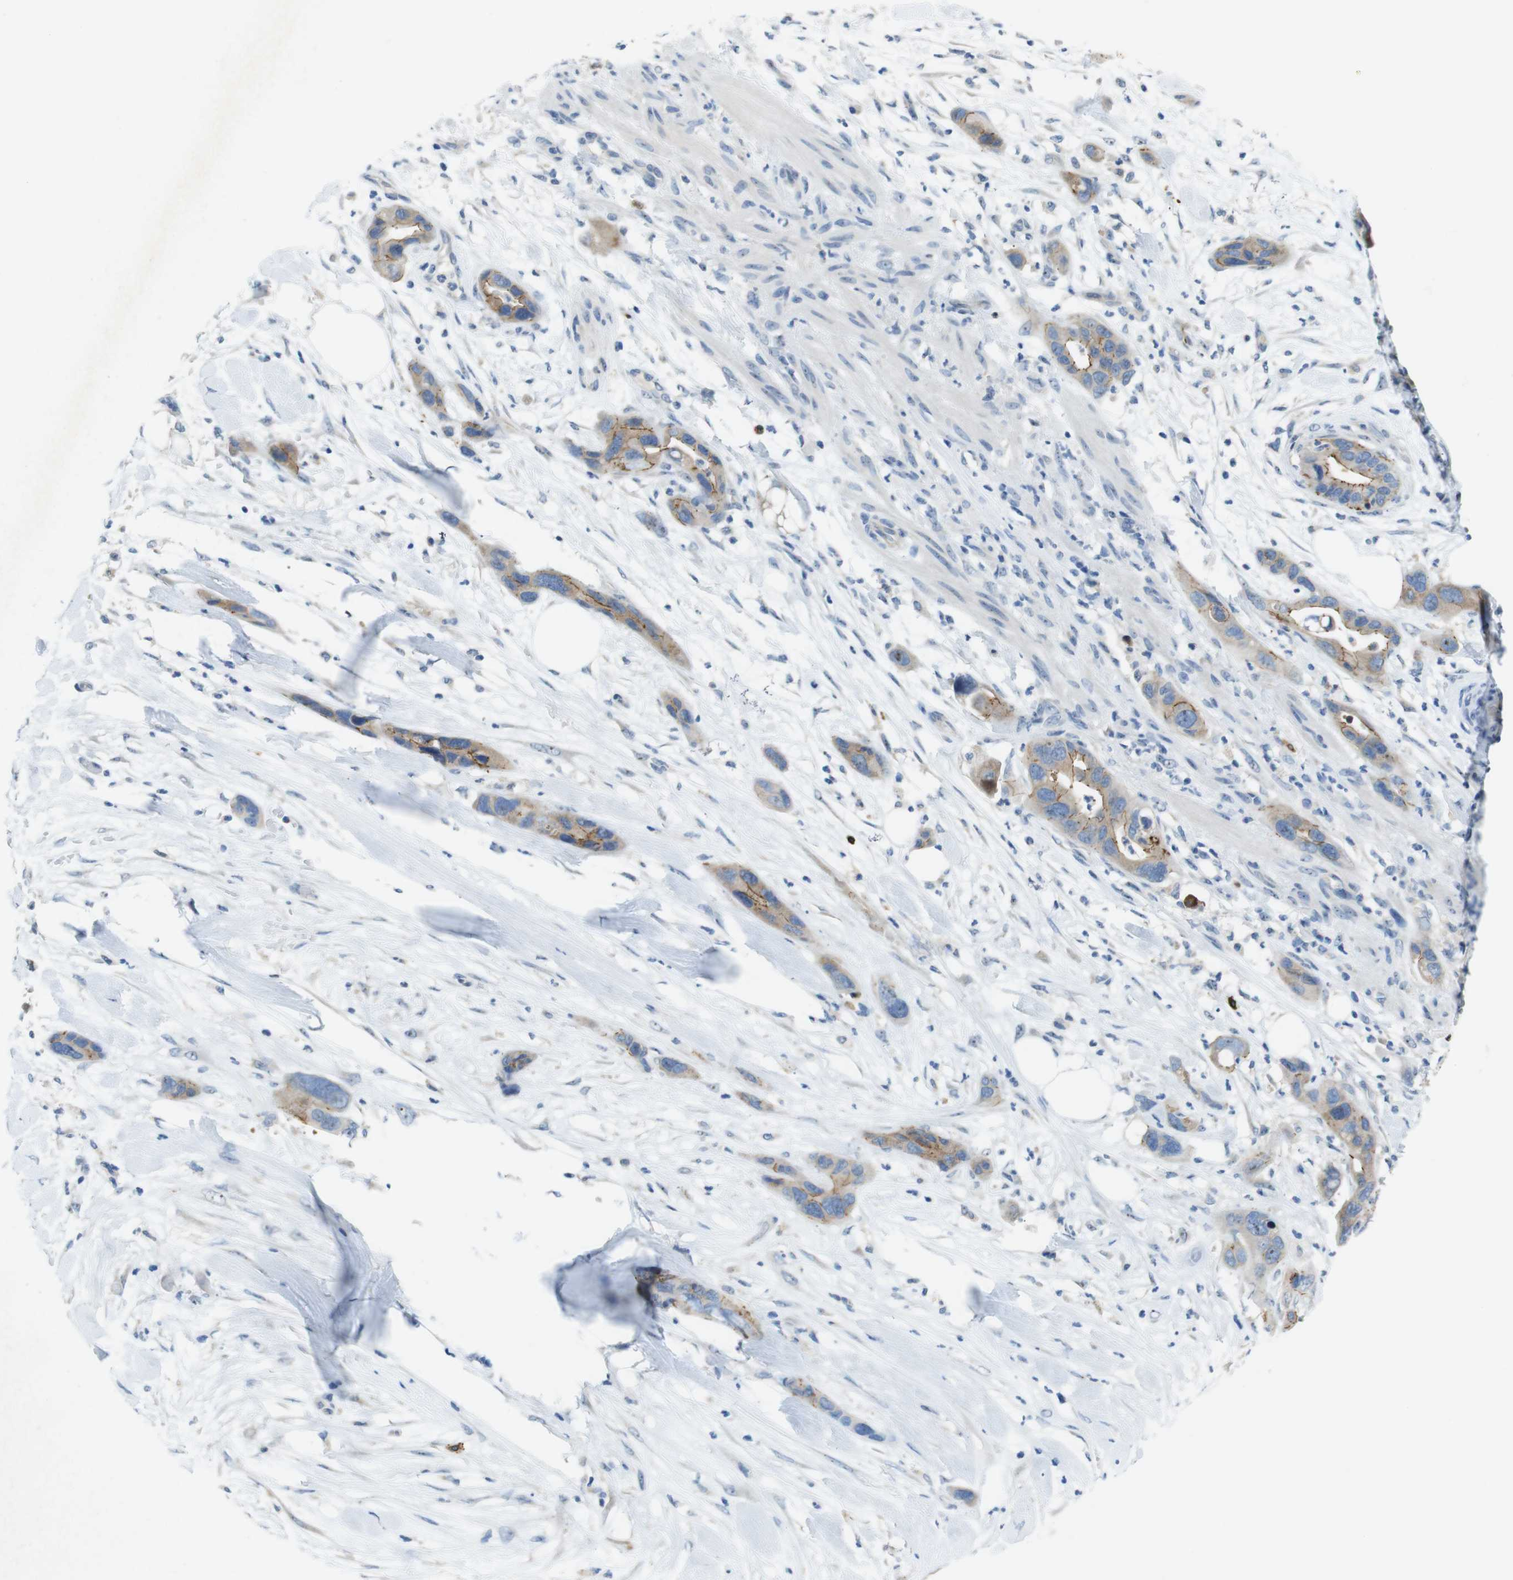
{"staining": {"intensity": "moderate", "quantity": "25%-75%", "location": "cytoplasmic/membranous"}, "tissue": "pancreatic cancer", "cell_type": "Tumor cells", "image_type": "cancer", "snomed": [{"axis": "morphology", "description": "Adenocarcinoma, NOS"}, {"axis": "topography", "description": "Pancreas"}], "caption": "DAB (3,3'-diaminobenzidine) immunohistochemical staining of adenocarcinoma (pancreatic) shows moderate cytoplasmic/membranous protein expression in about 25%-75% of tumor cells. The staining was performed using DAB, with brown indicating positive protein expression. Nuclei are stained blue with hematoxylin.", "gene": "TJP3", "patient": {"sex": "female", "age": 71}}